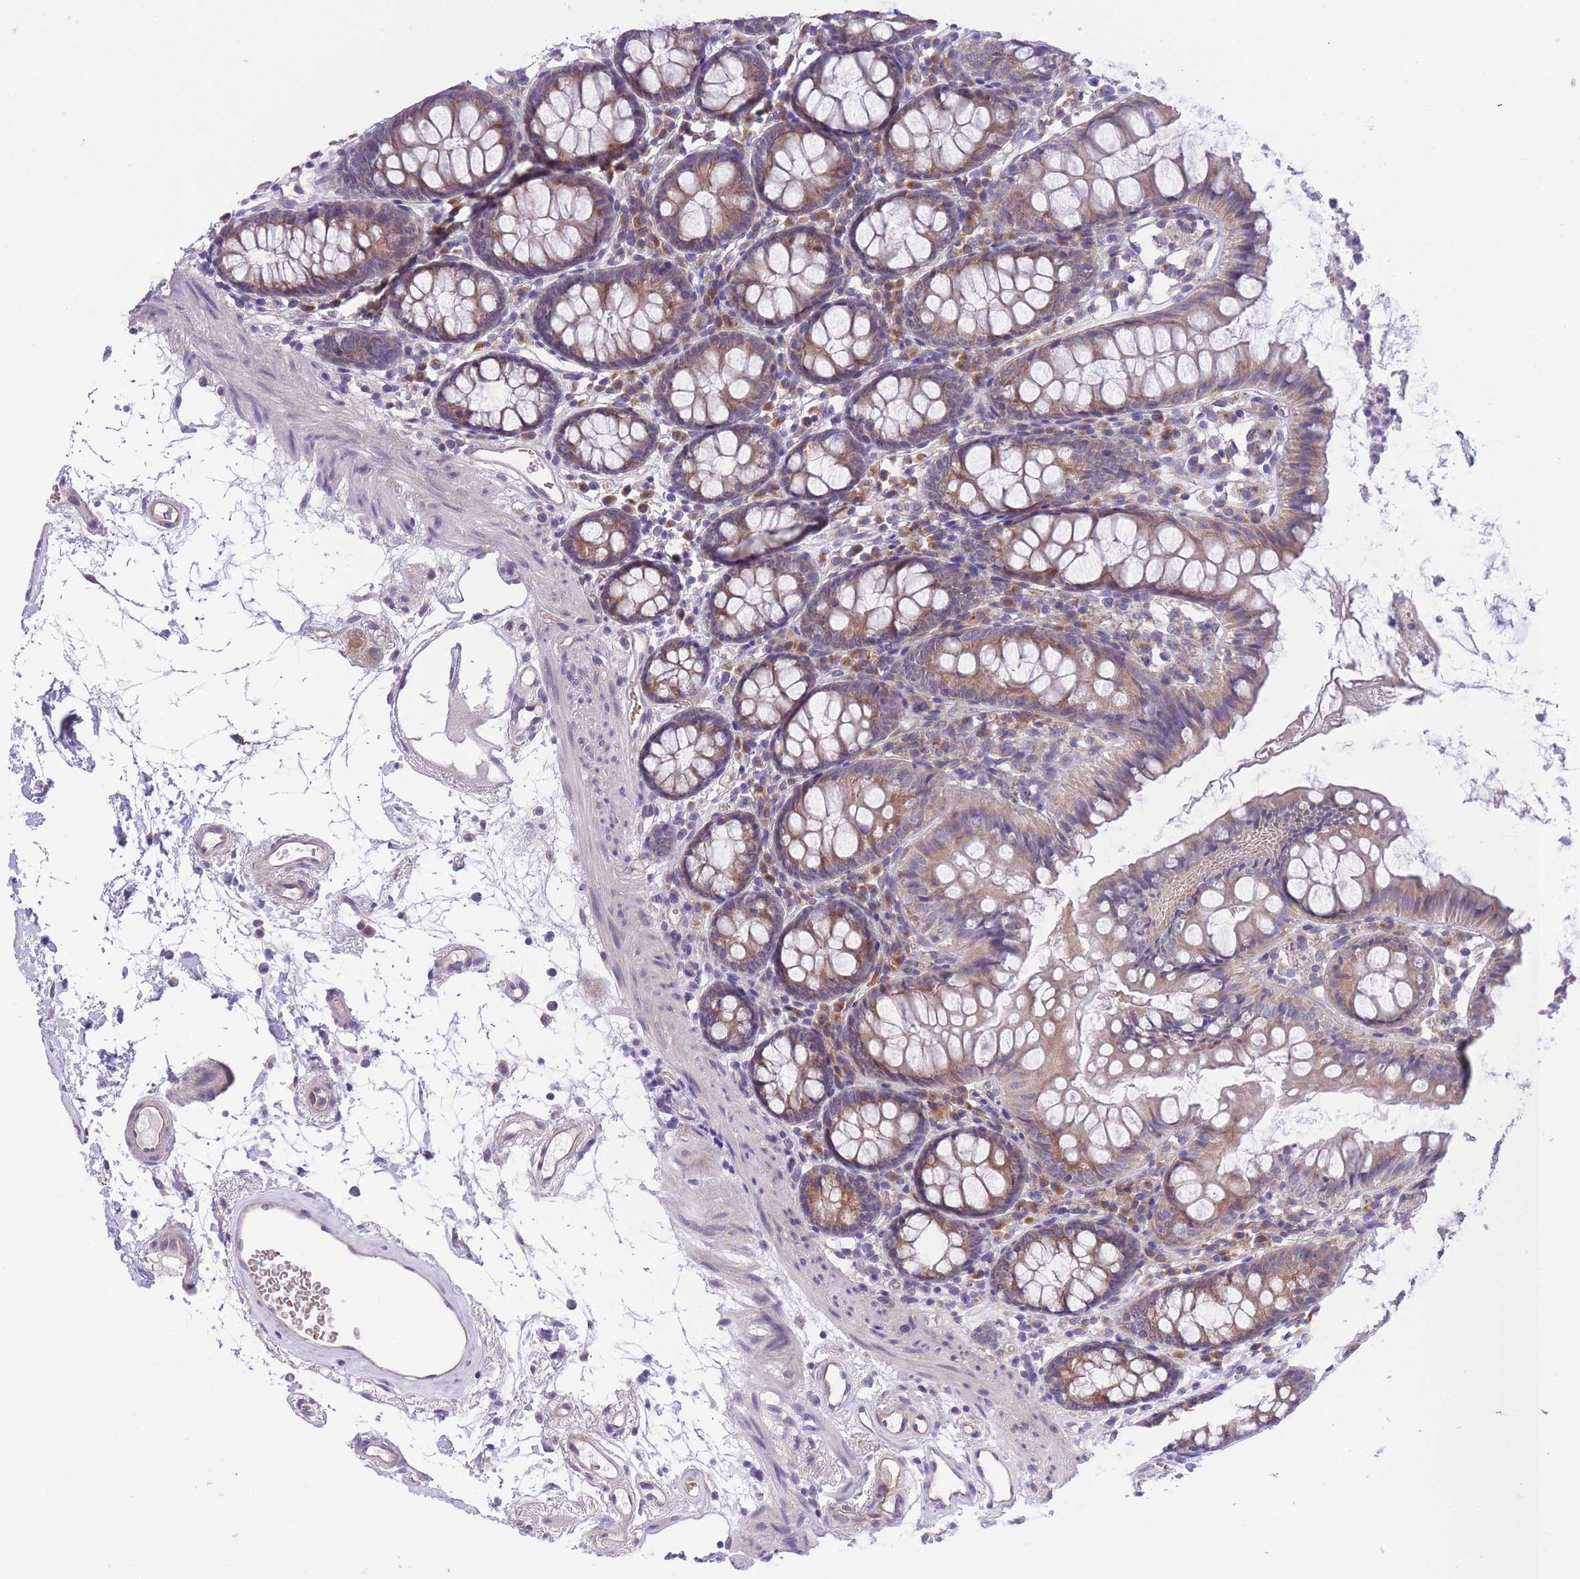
{"staining": {"intensity": "negative", "quantity": "none", "location": "none"}, "tissue": "colon", "cell_type": "Endothelial cells", "image_type": "normal", "snomed": [{"axis": "morphology", "description": "Normal tissue, NOS"}, {"axis": "topography", "description": "Colon"}], "caption": "DAB (3,3'-diaminobenzidine) immunohistochemical staining of unremarkable colon demonstrates no significant expression in endothelial cells.", "gene": "WWOX", "patient": {"sex": "female", "age": 84}}